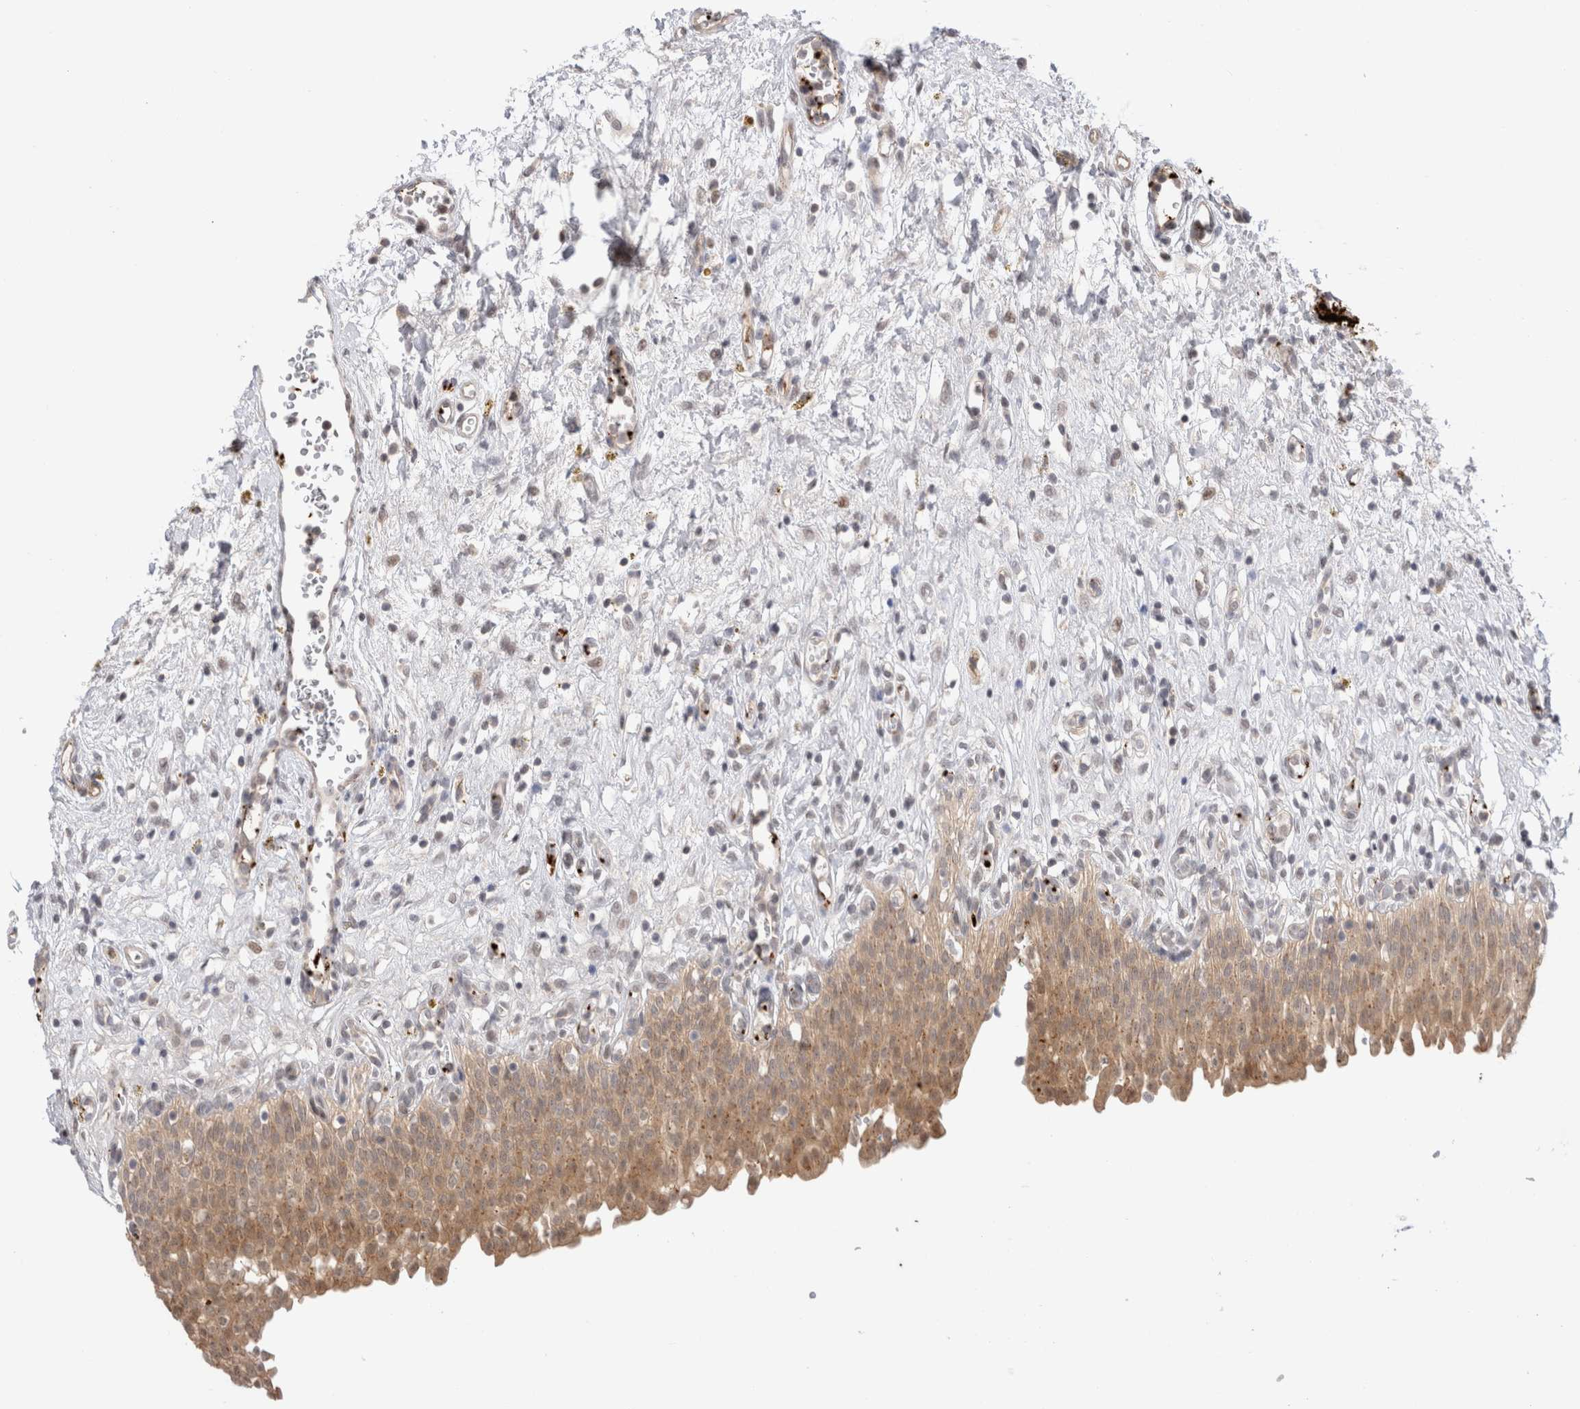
{"staining": {"intensity": "strong", "quantity": ">75%", "location": "cytoplasmic/membranous"}, "tissue": "urinary bladder", "cell_type": "Urothelial cells", "image_type": "normal", "snomed": [{"axis": "morphology", "description": "Urothelial carcinoma, High grade"}, {"axis": "topography", "description": "Urinary bladder"}], "caption": "Protein staining of normal urinary bladder demonstrates strong cytoplasmic/membranous positivity in approximately >75% of urothelial cells.", "gene": "VPS28", "patient": {"sex": "male", "age": 46}}